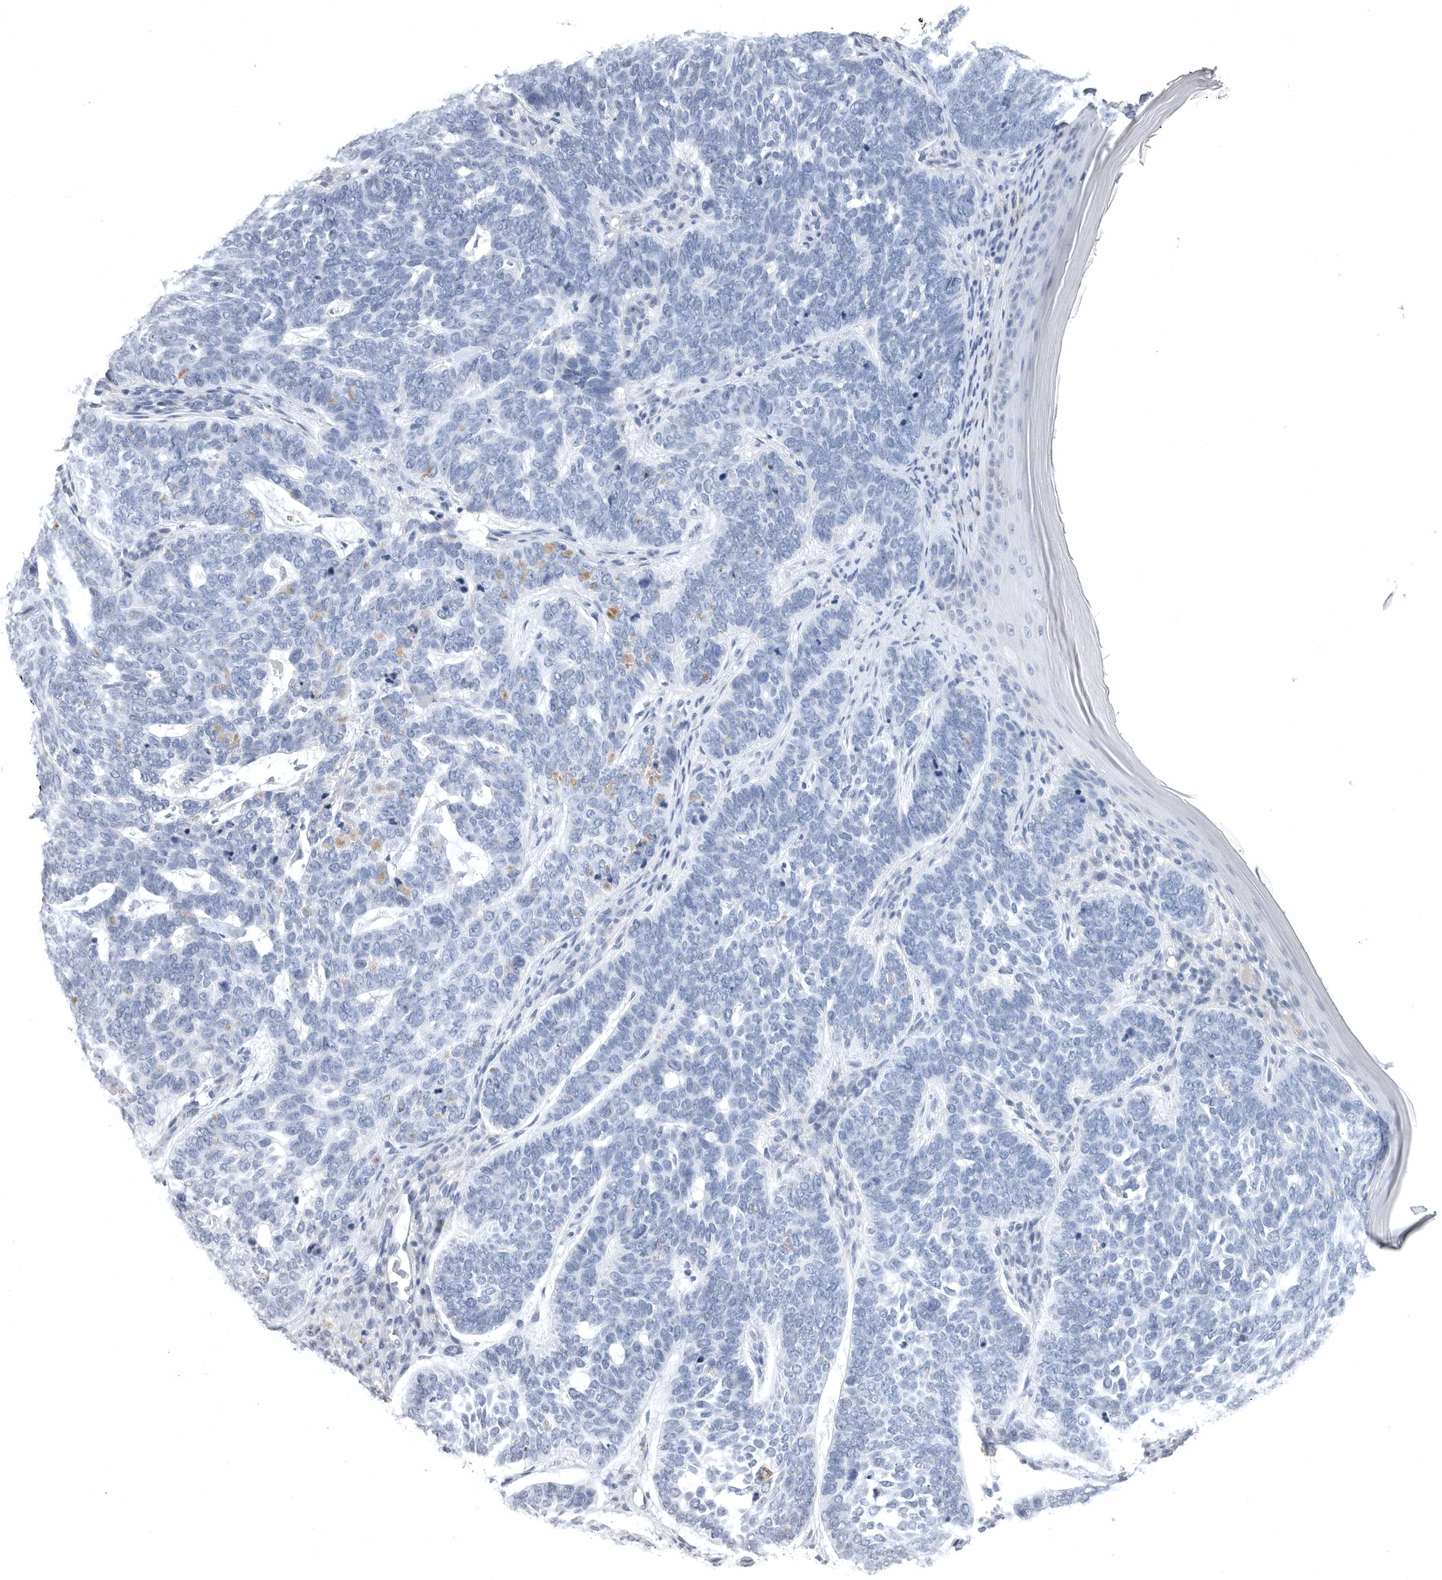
{"staining": {"intensity": "negative", "quantity": "none", "location": "none"}, "tissue": "skin cancer", "cell_type": "Tumor cells", "image_type": "cancer", "snomed": [{"axis": "morphology", "description": "Basal cell carcinoma"}, {"axis": "topography", "description": "Skin"}], "caption": "IHC histopathology image of neoplastic tissue: human skin basal cell carcinoma stained with DAB shows no significant protein expression in tumor cells.", "gene": "TIMP1", "patient": {"sex": "female", "age": 85}}